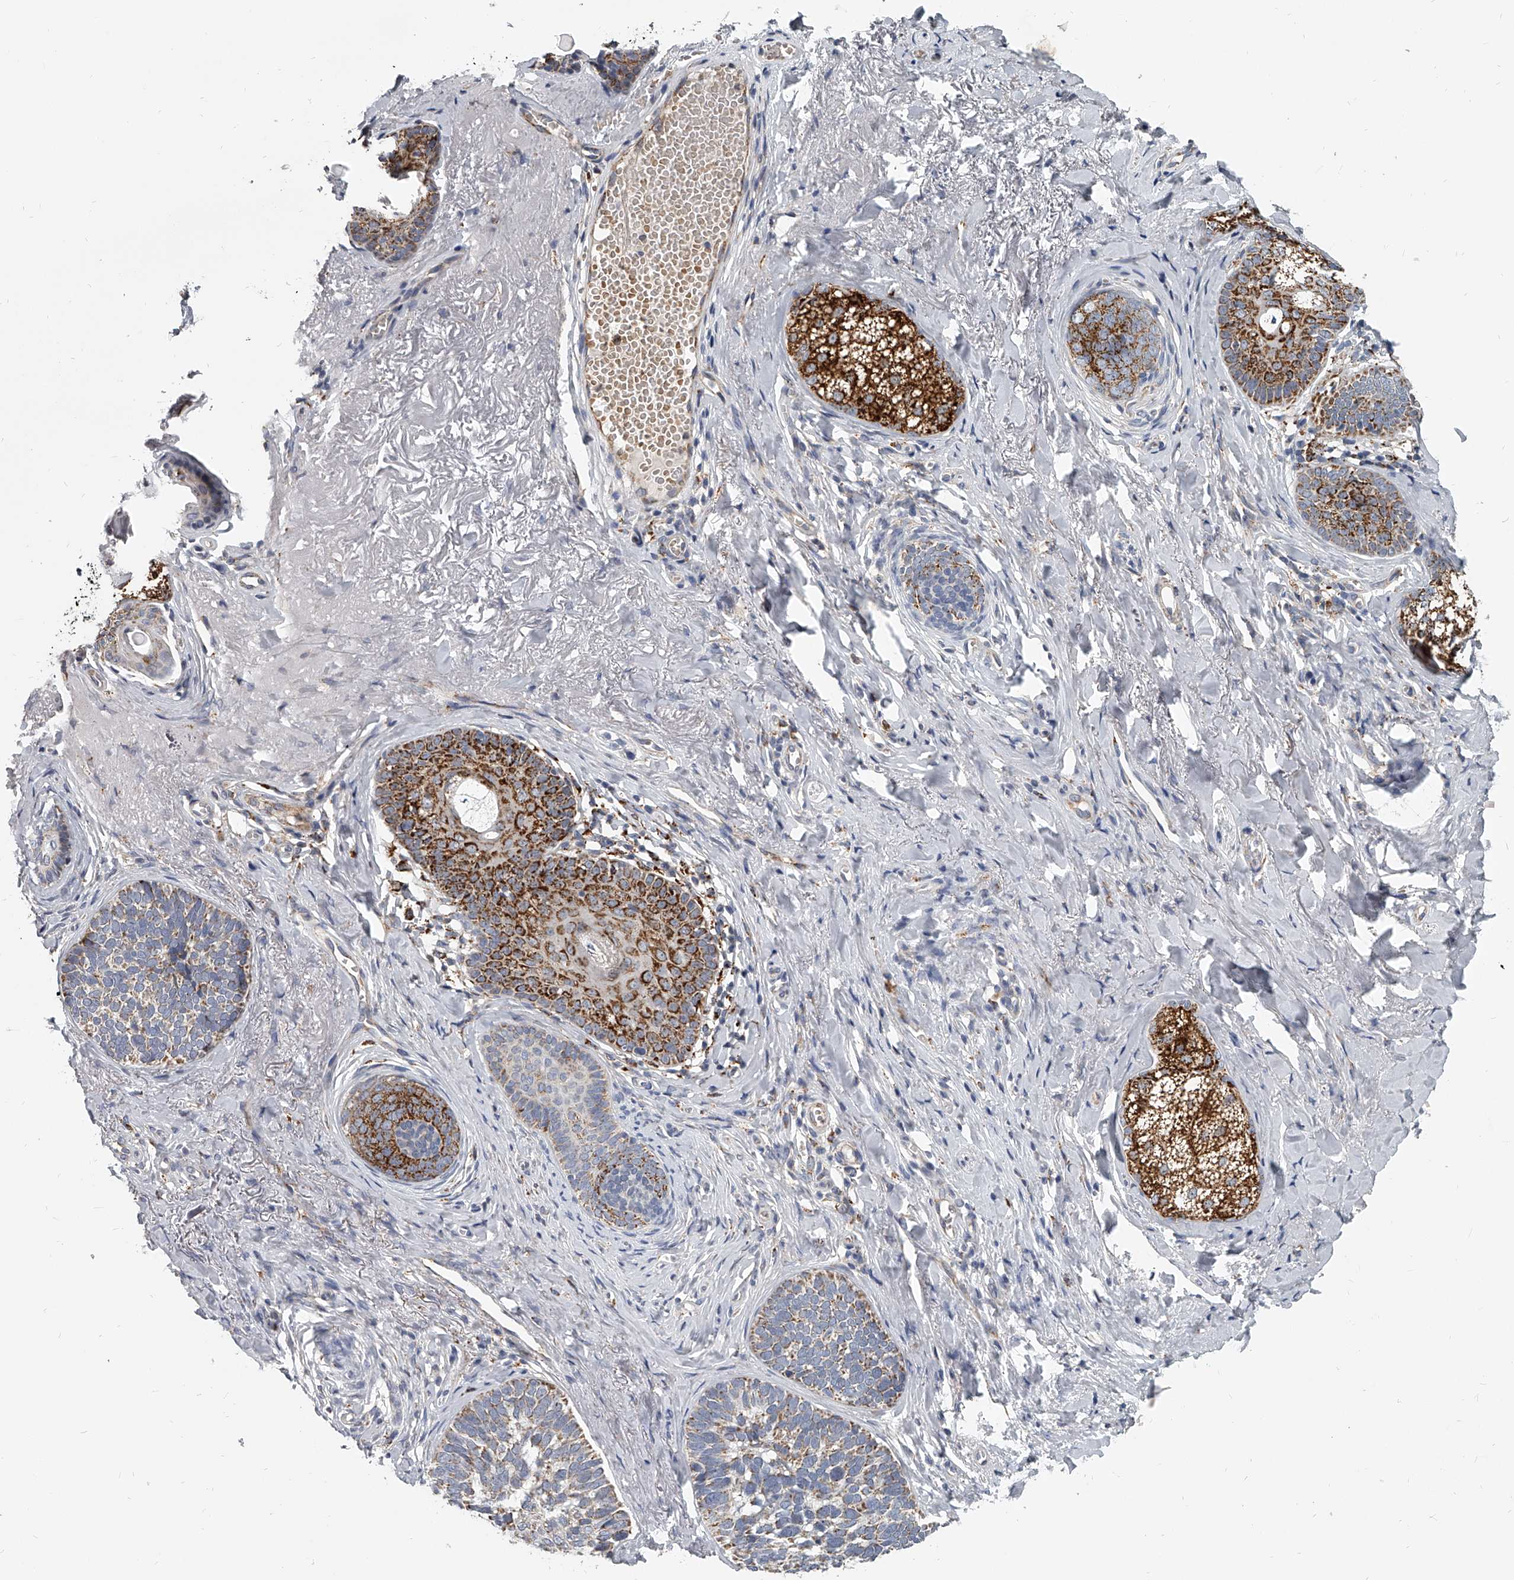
{"staining": {"intensity": "moderate", "quantity": "25%-75%", "location": "cytoplasmic/membranous"}, "tissue": "skin cancer", "cell_type": "Tumor cells", "image_type": "cancer", "snomed": [{"axis": "morphology", "description": "Basal cell carcinoma"}, {"axis": "topography", "description": "Skin"}], "caption": "About 25%-75% of tumor cells in human skin cancer (basal cell carcinoma) exhibit moderate cytoplasmic/membranous protein staining as visualized by brown immunohistochemical staining.", "gene": "KLHL7", "patient": {"sex": "male", "age": 62}}